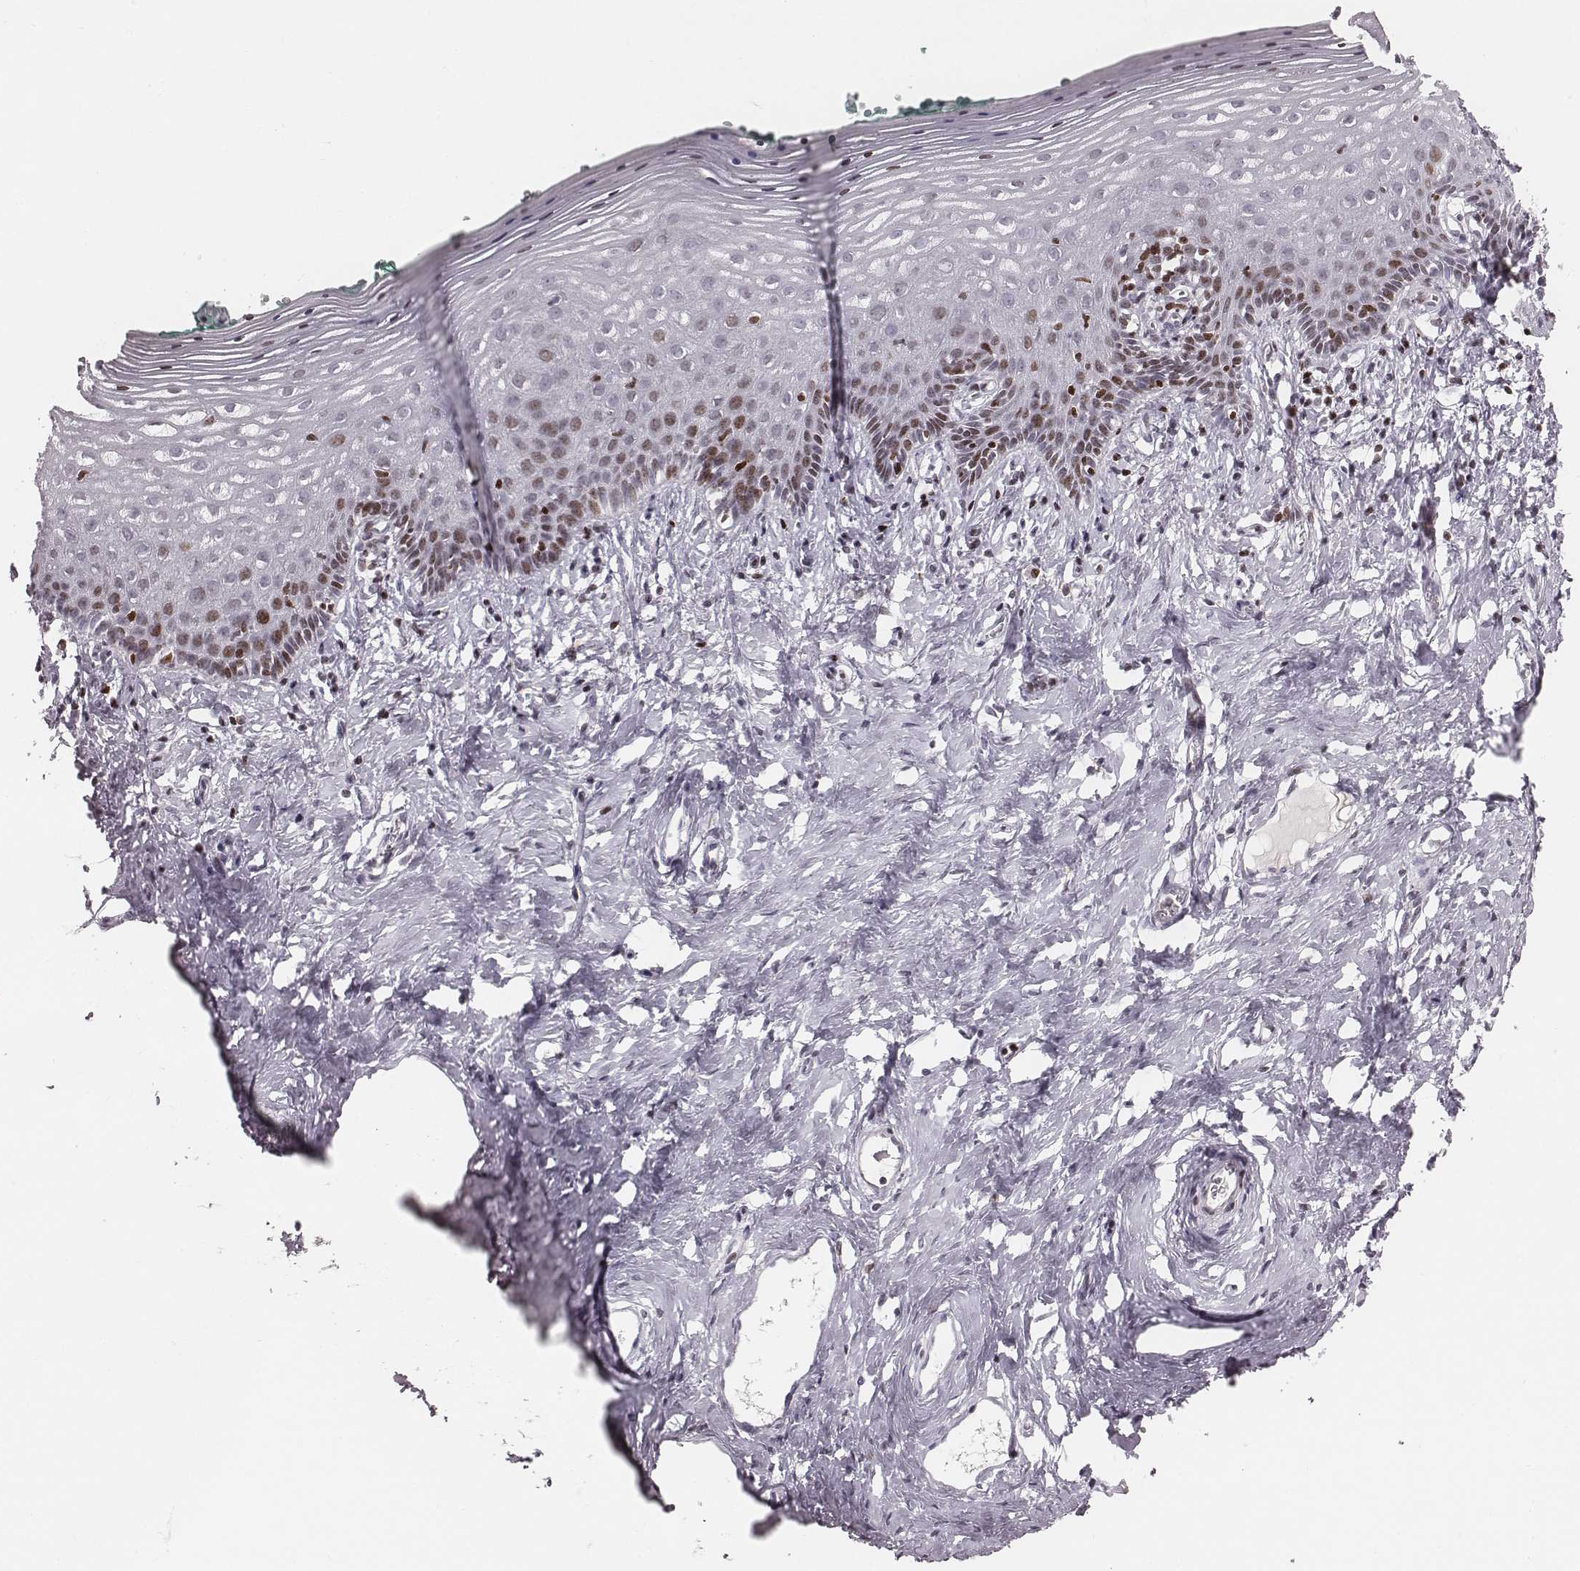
{"staining": {"intensity": "moderate", "quantity": "<25%", "location": "nuclear"}, "tissue": "vagina", "cell_type": "Squamous epithelial cells", "image_type": "normal", "snomed": [{"axis": "morphology", "description": "Normal tissue, NOS"}, {"axis": "topography", "description": "Vagina"}], "caption": "Moderate nuclear protein expression is identified in approximately <25% of squamous epithelial cells in vagina.", "gene": "NDC1", "patient": {"sex": "female", "age": 42}}